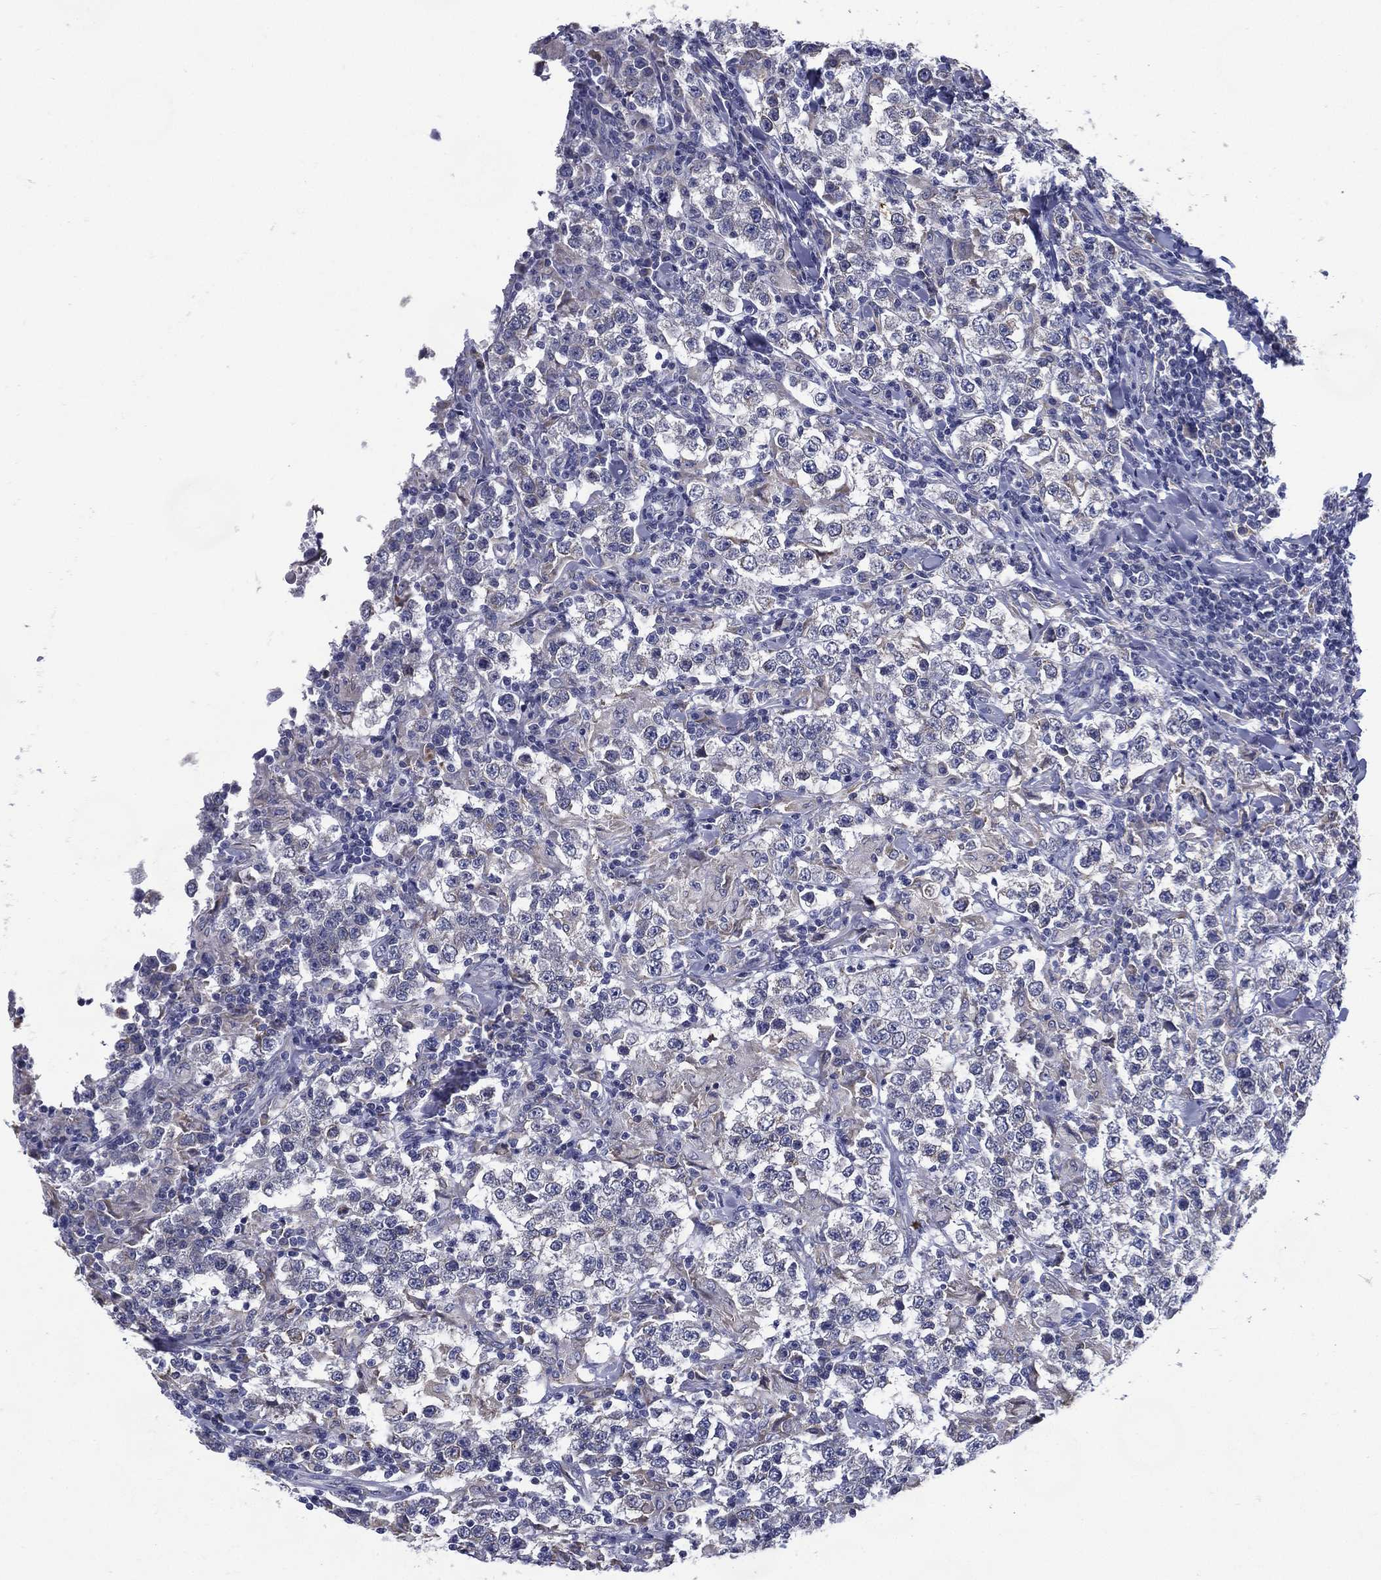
{"staining": {"intensity": "negative", "quantity": "none", "location": "none"}, "tissue": "testis cancer", "cell_type": "Tumor cells", "image_type": "cancer", "snomed": [{"axis": "morphology", "description": "Seminoma, NOS"}, {"axis": "morphology", "description": "Carcinoma, Embryonal, NOS"}, {"axis": "topography", "description": "Testis"}], "caption": "IHC of embryonal carcinoma (testis) reveals no positivity in tumor cells.", "gene": "C19orf18", "patient": {"sex": "male", "age": 41}}